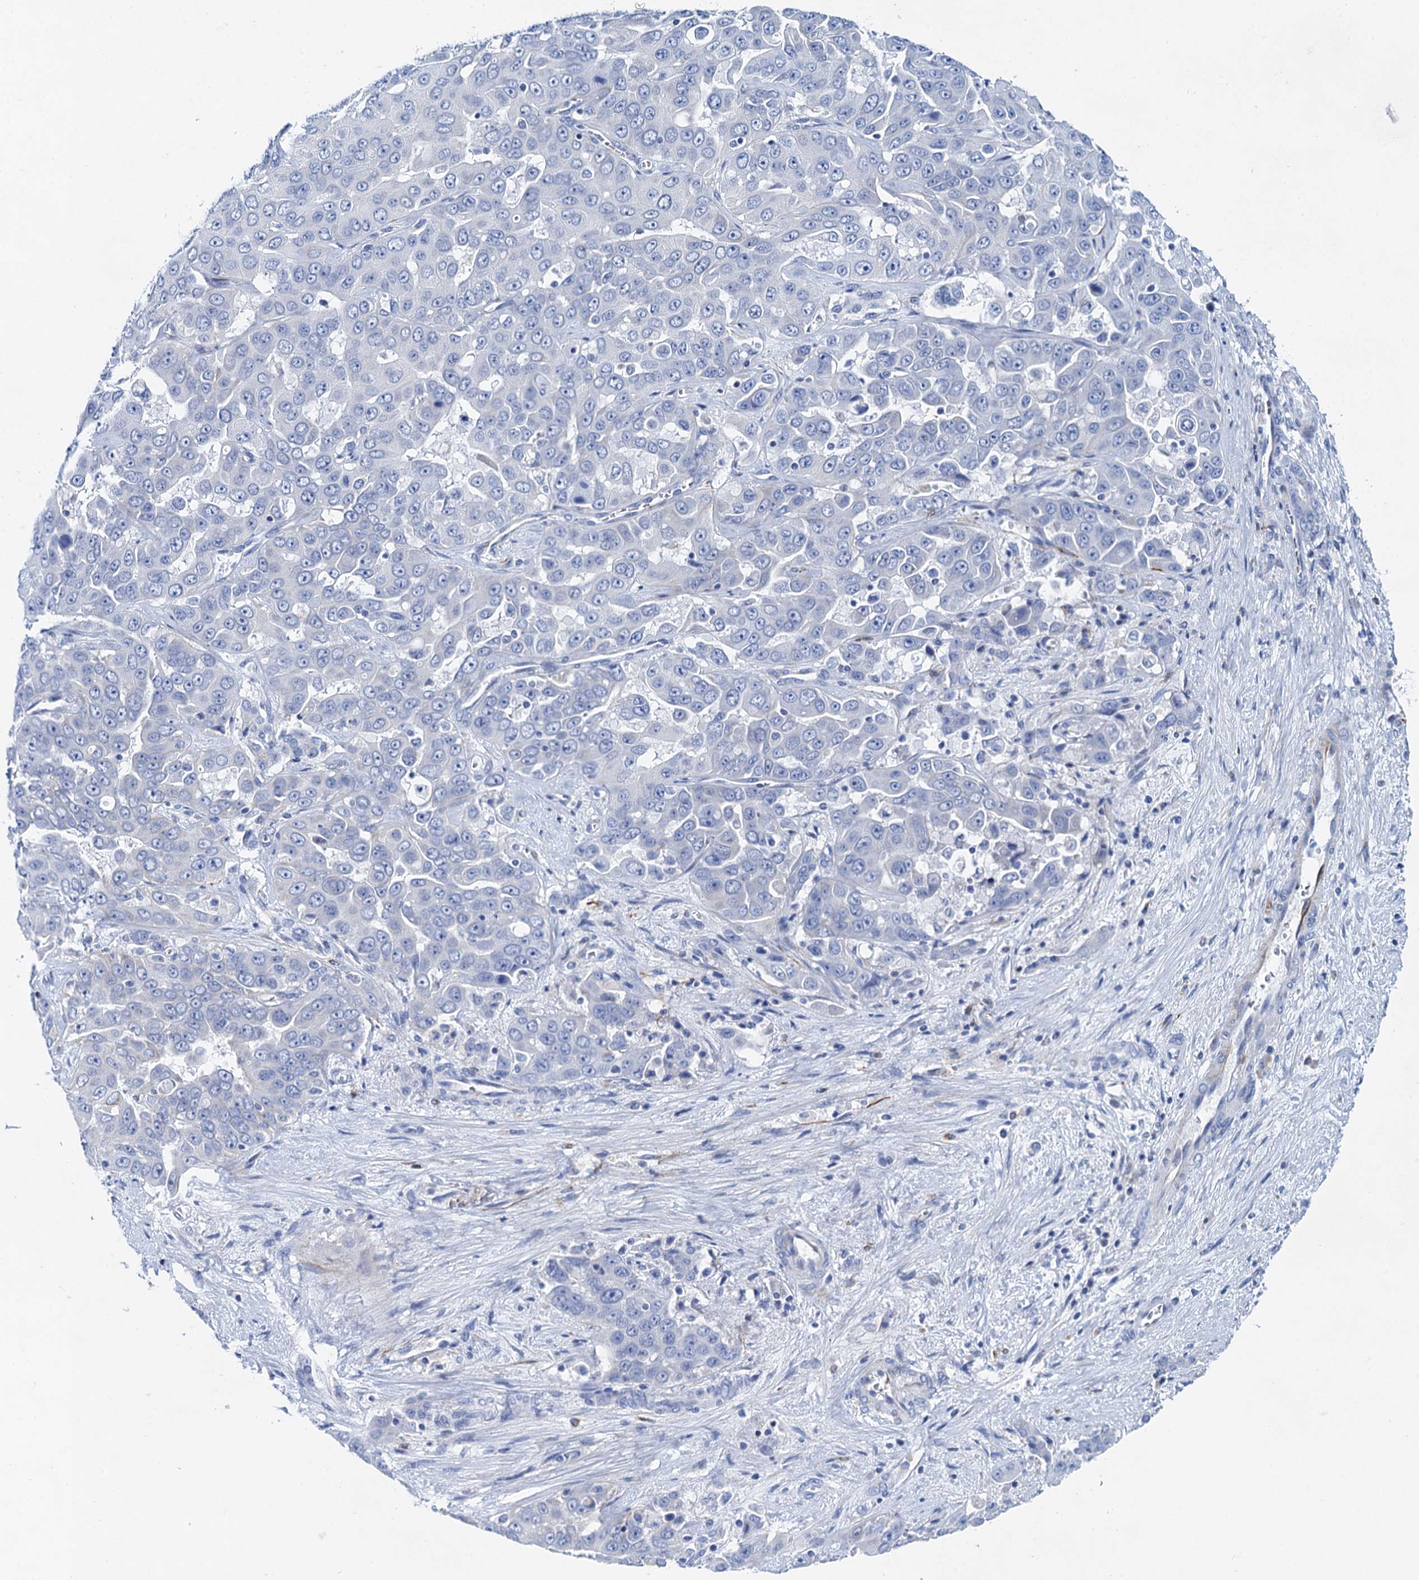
{"staining": {"intensity": "negative", "quantity": "none", "location": "none"}, "tissue": "liver cancer", "cell_type": "Tumor cells", "image_type": "cancer", "snomed": [{"axis": "morphology", "description": "Cholangiocarcinoma"}, {"axis": "topography", "description": "Liver"}], "caption": "Photomicrograph shows no protein staining in tumor cells of liver cholangiocarcinoma tissue. (DAB immunohistochemistry visualized using brightfield microscopy, high magnification).", "gene": "NLRP10", "patient": {"sex": "female", "age": 52}}